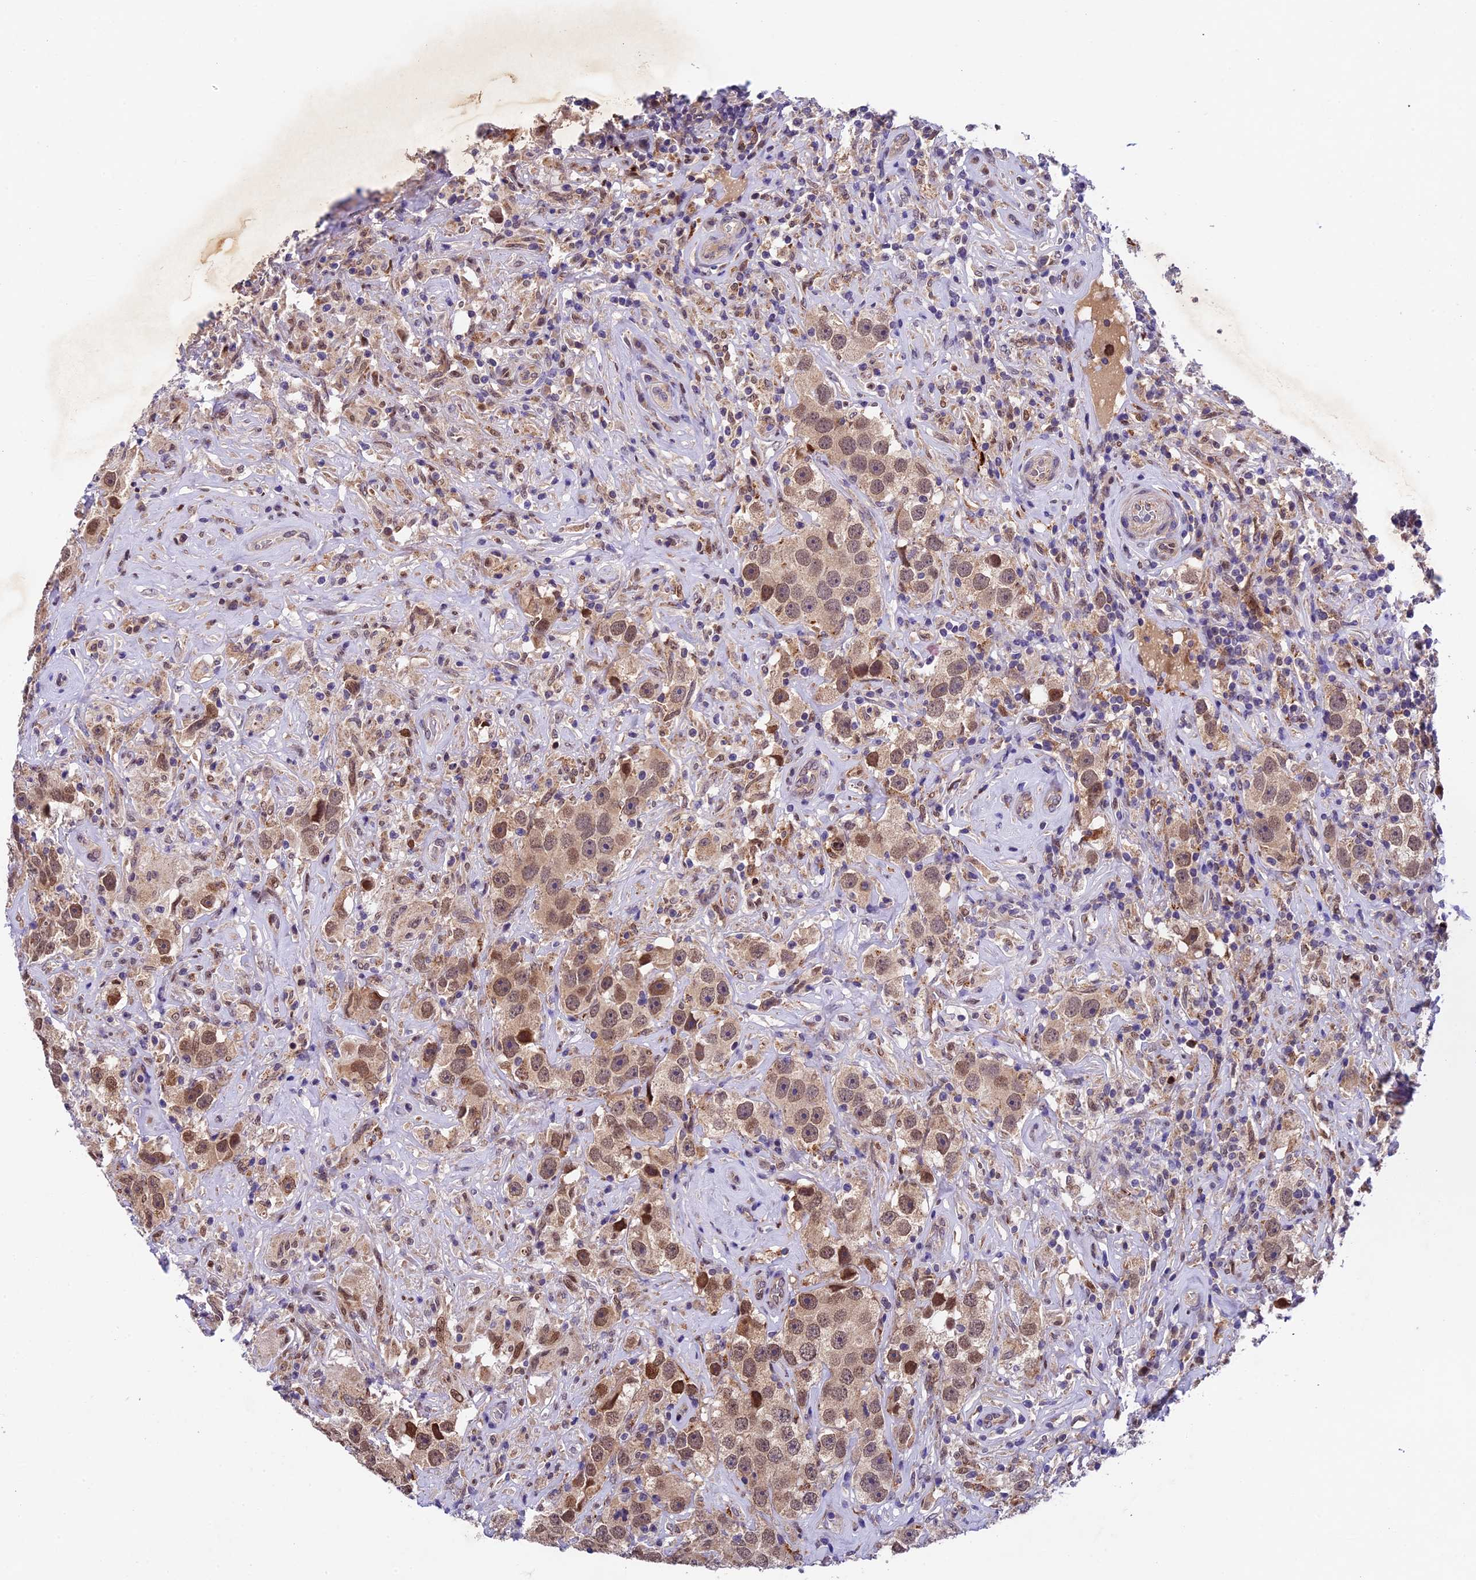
{"staining": {"intensity": "moderate", "quantity": "25%-75%", "location": "nuclear"}, "tissue": "testis cancer", "cell_type": "Tumor cells", "image_type": "cancer", "snomed": [{"axis": "morphology", "description": "Seminoma, NOS"}, {"axis": "topography", "description": "Testis"}], "caption": "DAB (3,3'-diaminobenzidine) immunohistochemical staining of human seminoma (testis) displays moderate nuclear protein staining in approximately 25%-75% of tumor cells.", "gene": "CCSER1", "patient": {"sex": "male", "age": 49}}